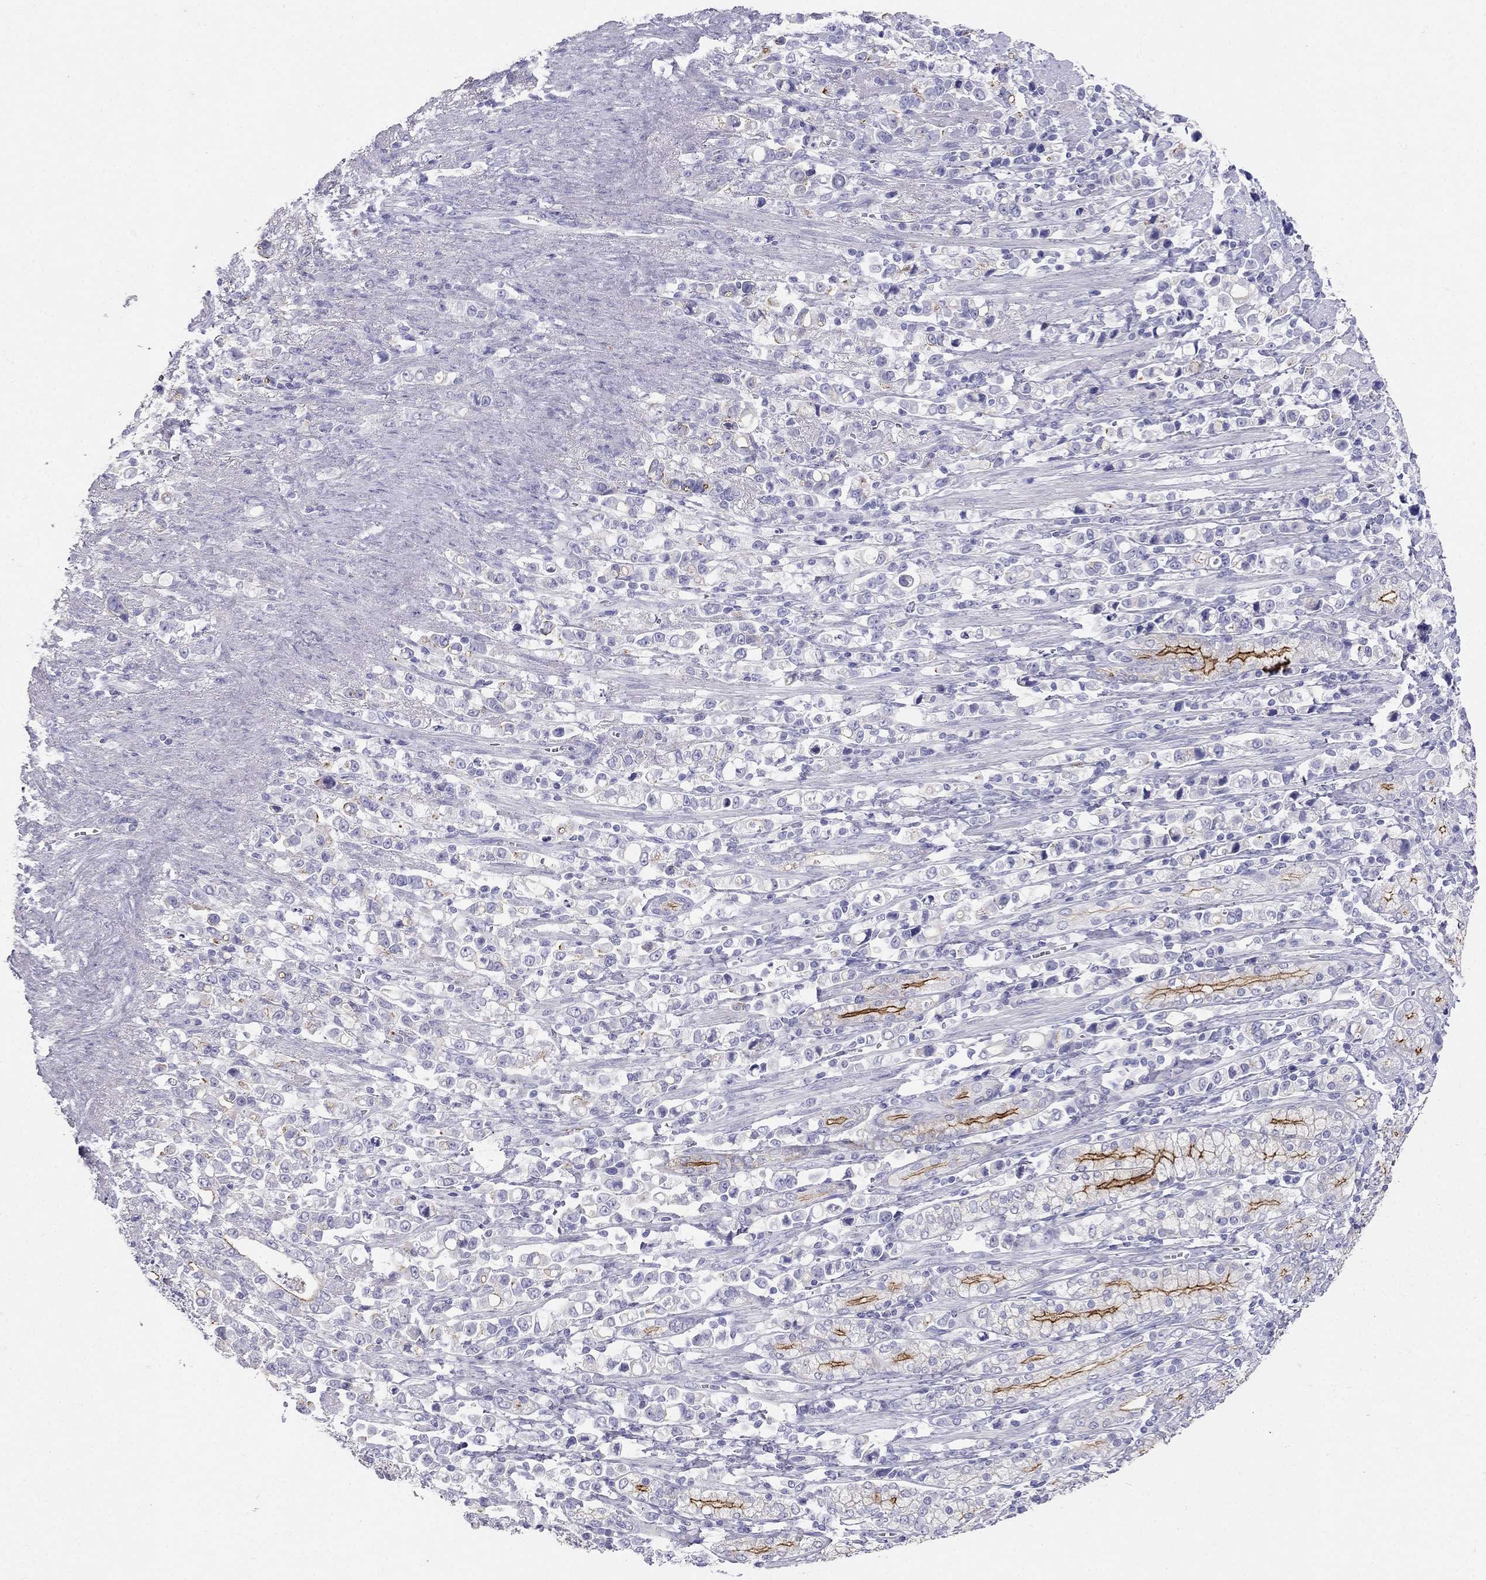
{"staining": {"intensity": "negative", "quantity": "none", "location": "none"}, "tissue": "stomach cancer", "cell_type": "Tumor cells", "image_type": "cancer", "snomed": [{"axis": "morphology", "description": "Adenocarcinoma, NOS"}, {"axis": "topography", "description": "Stomach"}], "caption": "Immunohistochemical staining of human stomach adenocarcinoma shows no significant positivity in tumor cells.", "gene": "RFLNA", "patient": {"sex": "male", "age": 63}}